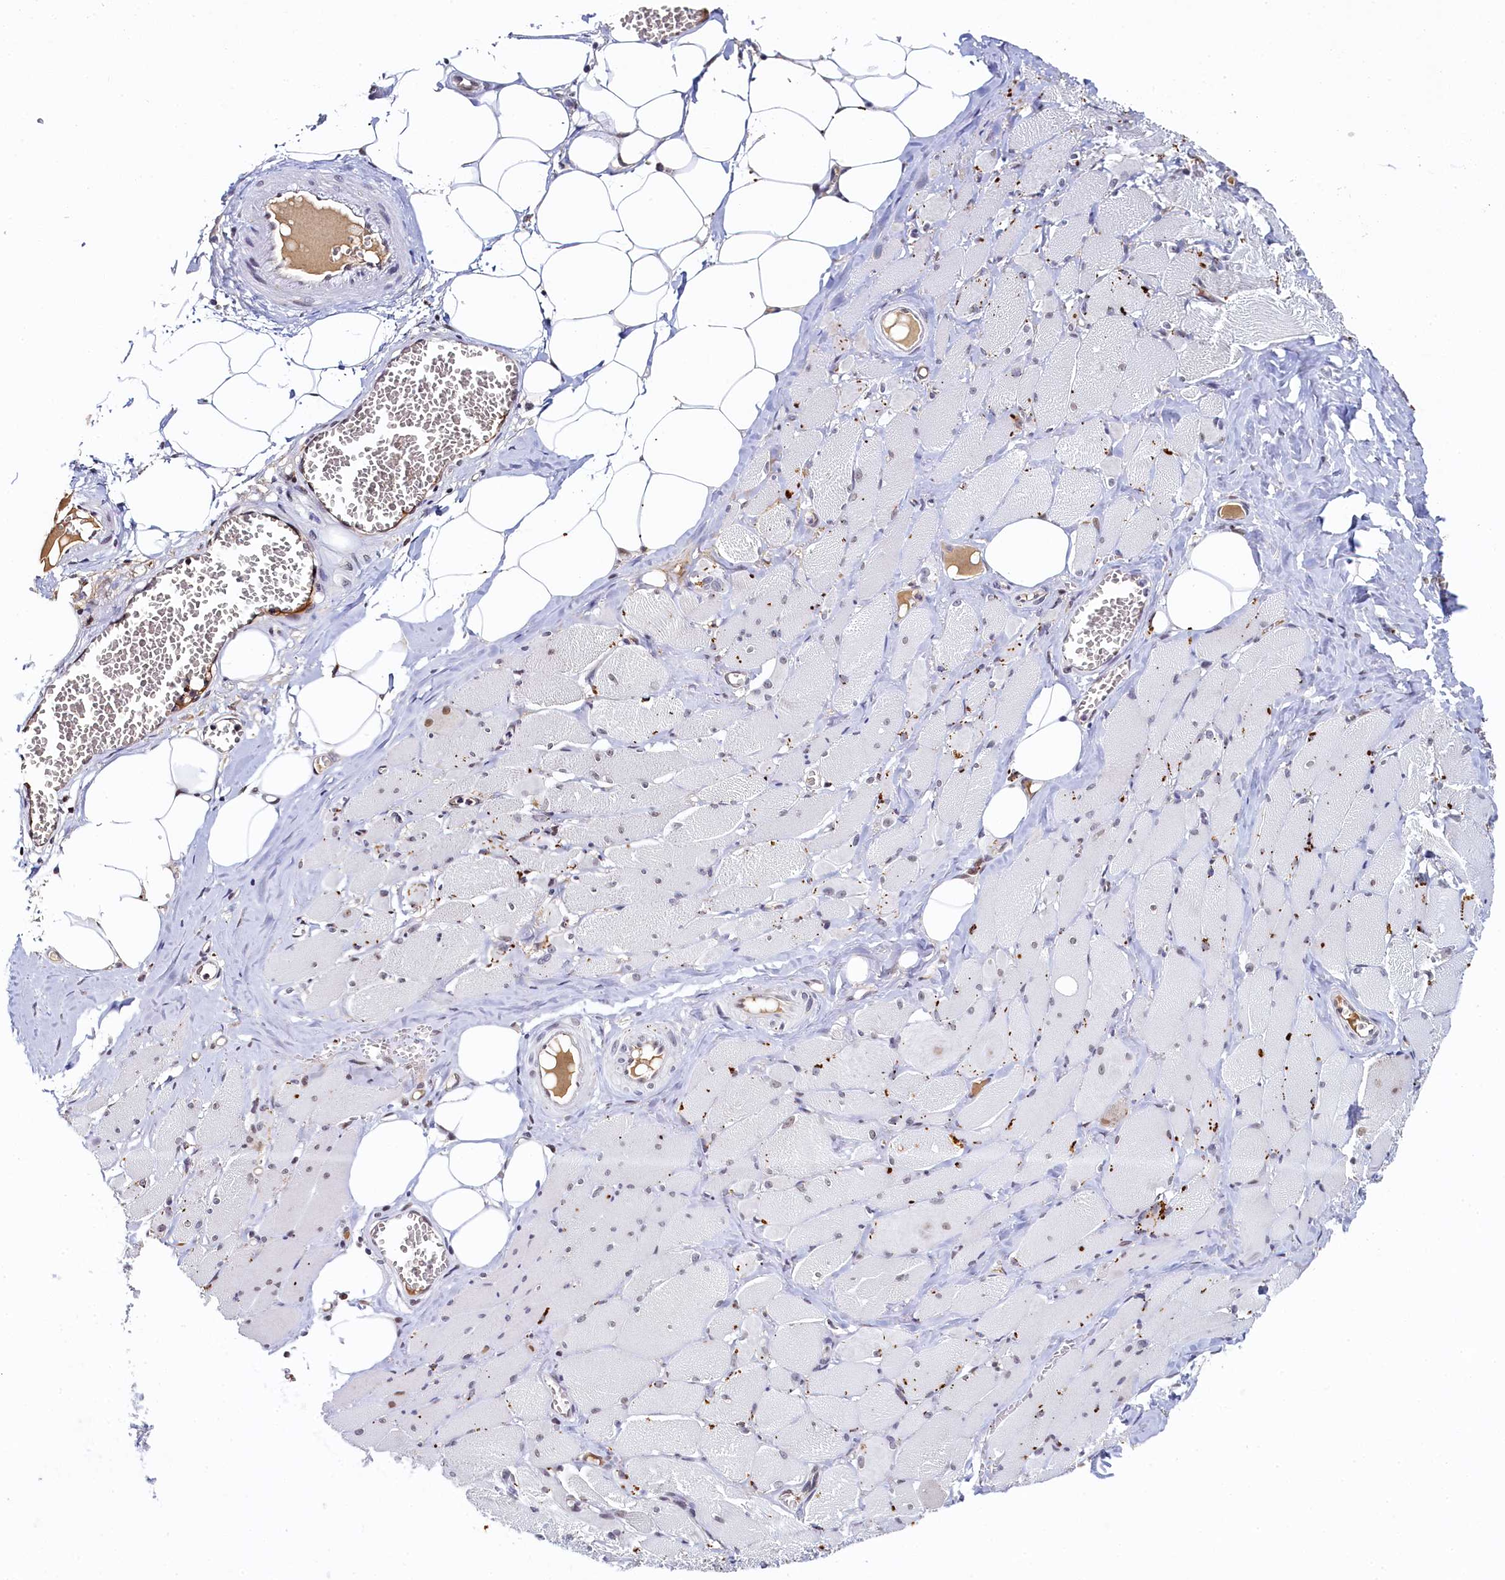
{"staining": {"intensity": "strong", "quantity": "<25%", "location": "nuclear"}, "tissue": "skeletal muscle", "cell_type": "Myocytes", "image_type": "normal", "snomed": [{"axis": "morphology", "description": "Normal tissue, NOS"}, {"axis": "morphology", "description": "Basal cell carcinoma"}, {"axis": "topography", "description": "Skeletal muscle"}], "caption": "Myocytes display strong nuclear staining in approximately <25% of cells in normal skeletal muscle.", "gene": "INTS14", "patient": {"sex": "female", "age": 64}}